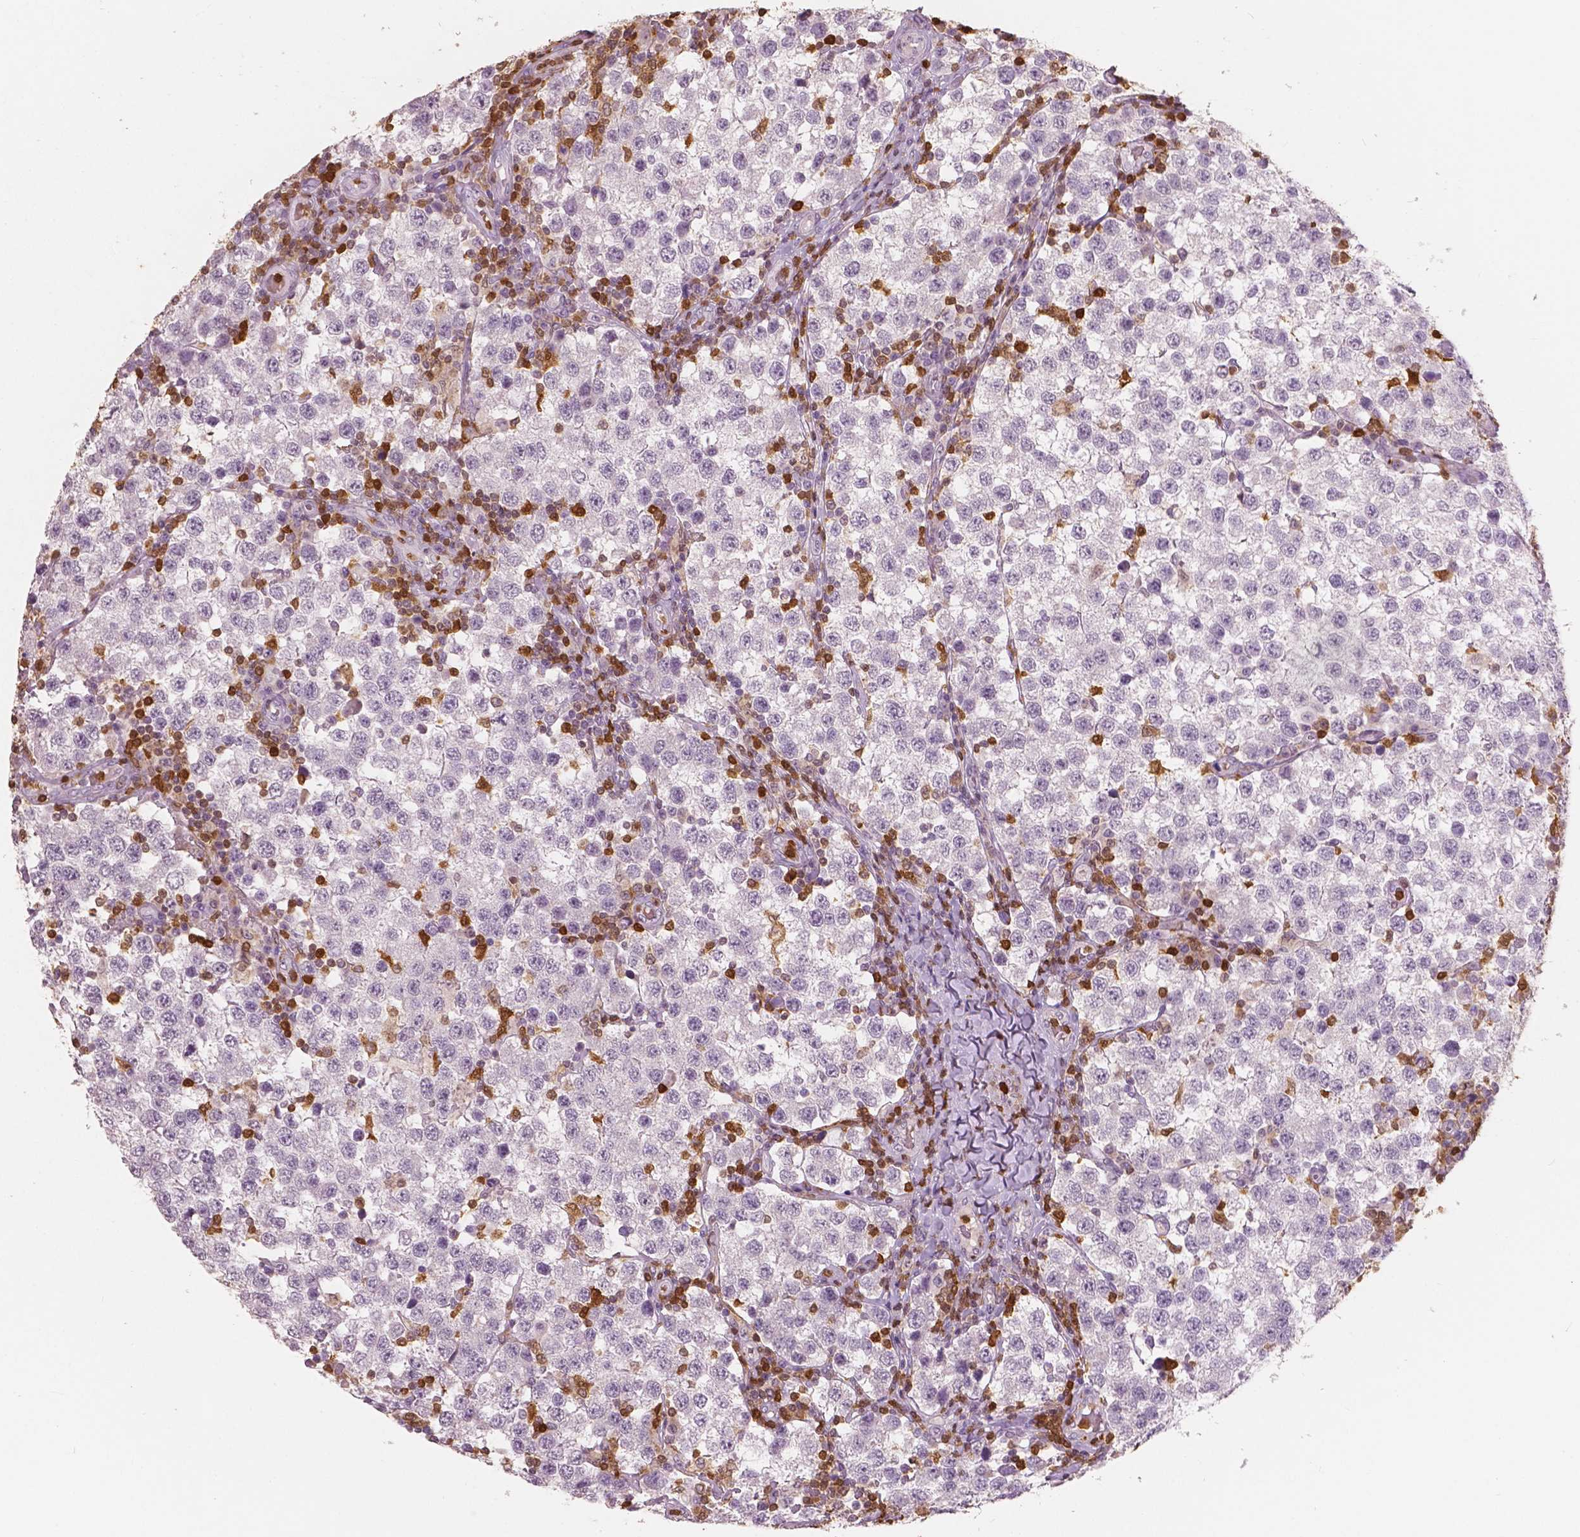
{"staining": {"intensity": "negative", "quantity": "none", "location": "none"}, "tissue": "testis cancer", "cell_type": "Tumor cells", "image_type": "cancer", "snomed": [{"axis": "morphology", "description": "Seminoma, NOS"}, {"axis": "topography", "description": "Testis"}], "caption": "A histopathology image of testis cancer (seminoma) stained for a protein shows no brown staining in tumor cells. The staining was performed using DAB to visualize the protein expression in brown, while the nuclei were stained in blue with hematoxylin (Magnification: 20x).", "gene": "S100A4", "patient": {"sex": "male", "age": 34}}